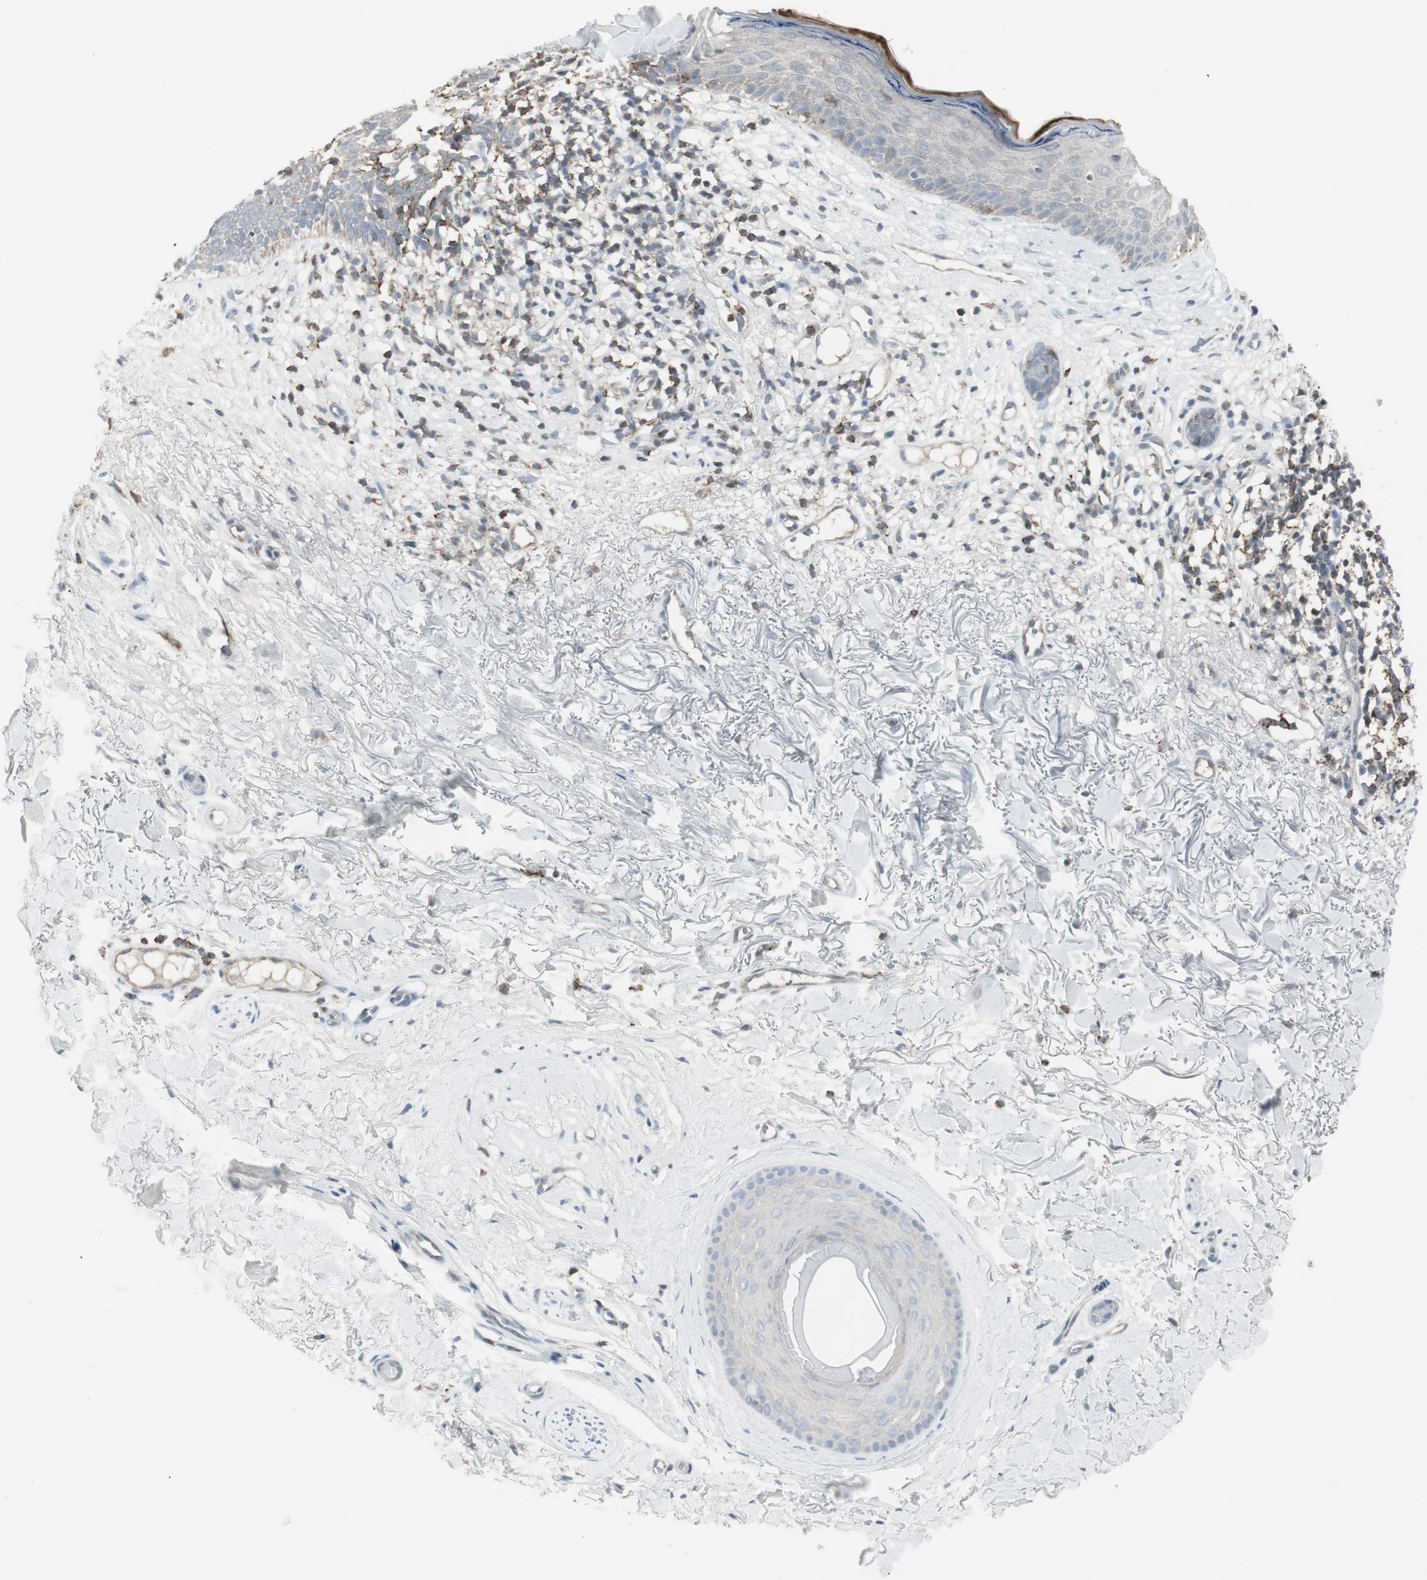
{"staining": {"intensity": "negative", "quantity": "none", "location": "none"}, "tissue": "skin cancer", "cell_type": "Tumor cells", "image_type": "cancer", "snomed": [{"axis": "morphology", "description": "Basal cell carcinoma"}, {"axis": "topography", "description": "Skin"}], "caption": "IHC photomicrograph of neoplastic tissue: skin basal cell carcinoma stained with DAB (3,3'-diaminobenzidine) reveals no significant protein expression in tumor cells.", "gene": "MAP4K4", "patient": {"sex": "female", "age": 70}}